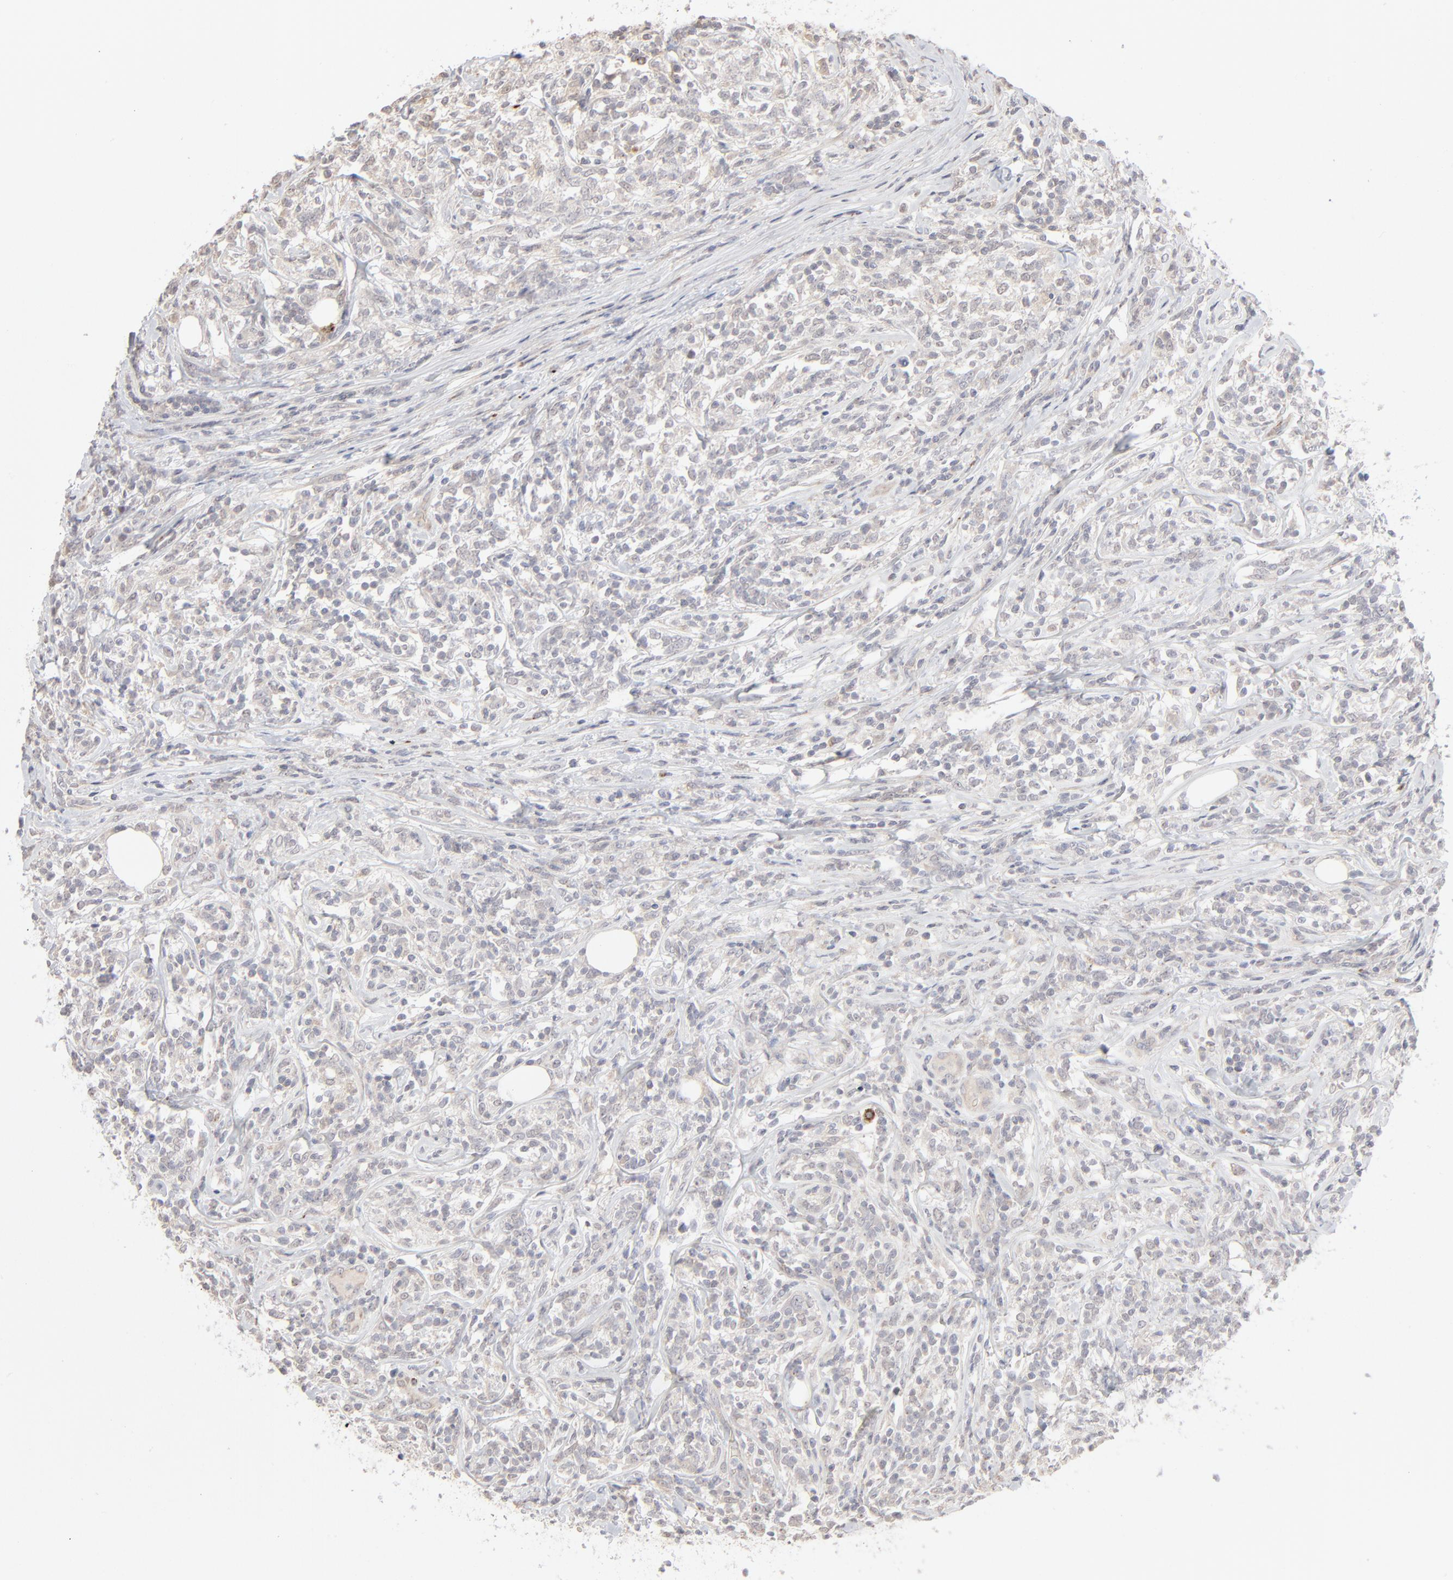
{"staining": {"intensity": "negative", "quantity": "none", "location": "none"}, "tissue": "lymphoma", "cell_type": "Tumor cells", "image_type": "cancer", "snomed": [{"axis": "morphology", "description": "Malignant lymphoma, non-Hodgkin's type, High grade"}, {"axis": "topography", "description": "Lymph node"}], "caption": "Tumor cells are negative for protein expression in human high-grade malignant lymphoma, non-Hodgkin's type. (IHC, brightfield microscopy, high magnification).", "gene": "POMT2", "patient": {"sex": "female", "age": 84}}